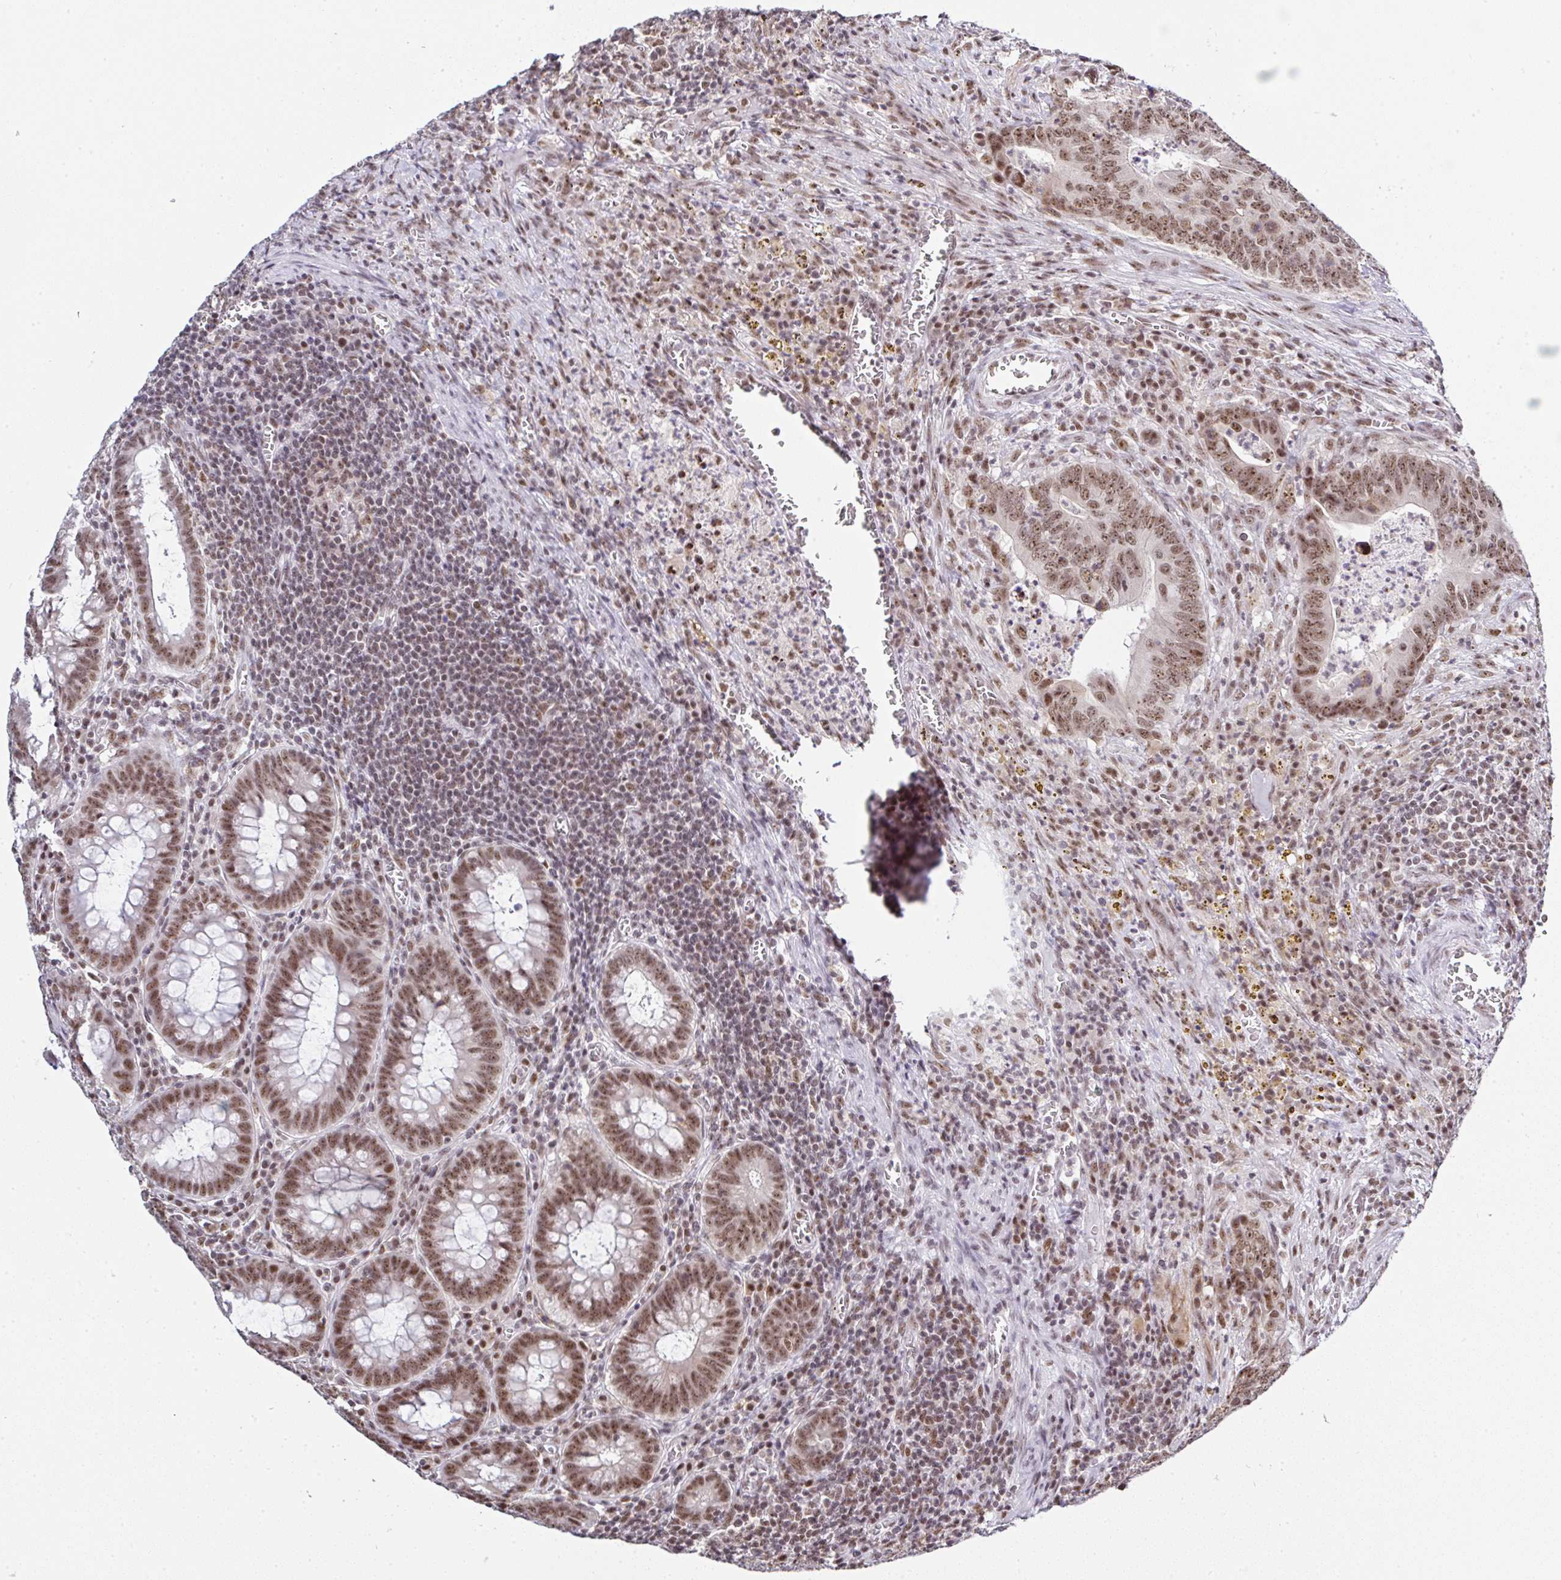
{"staining": {"intensity": "moderate", "quantity": ">75%", "location": "nuclear"}, "tissue": "colorectal cancer", "cell_type": "Tumor cells", "image_type": "cancer", "snomed": [{"axis": "morphology", "description": "Adenocarcinoma, NOS"}, {"axis": "topography", "description": "Colon"}], "caption": "Immunohistochemistry (IHC) image of neoplastic tissue: colorectal adenocarcinoma stained using immunohistochemistry (IHC) demonstrates medium levels of moderate protein expression localized specifically in the nuclear of tumor cells, appearing as a nuclear brown color.", "gene": "PTPN2", "patient": {"sex": "male", "age": 86}}